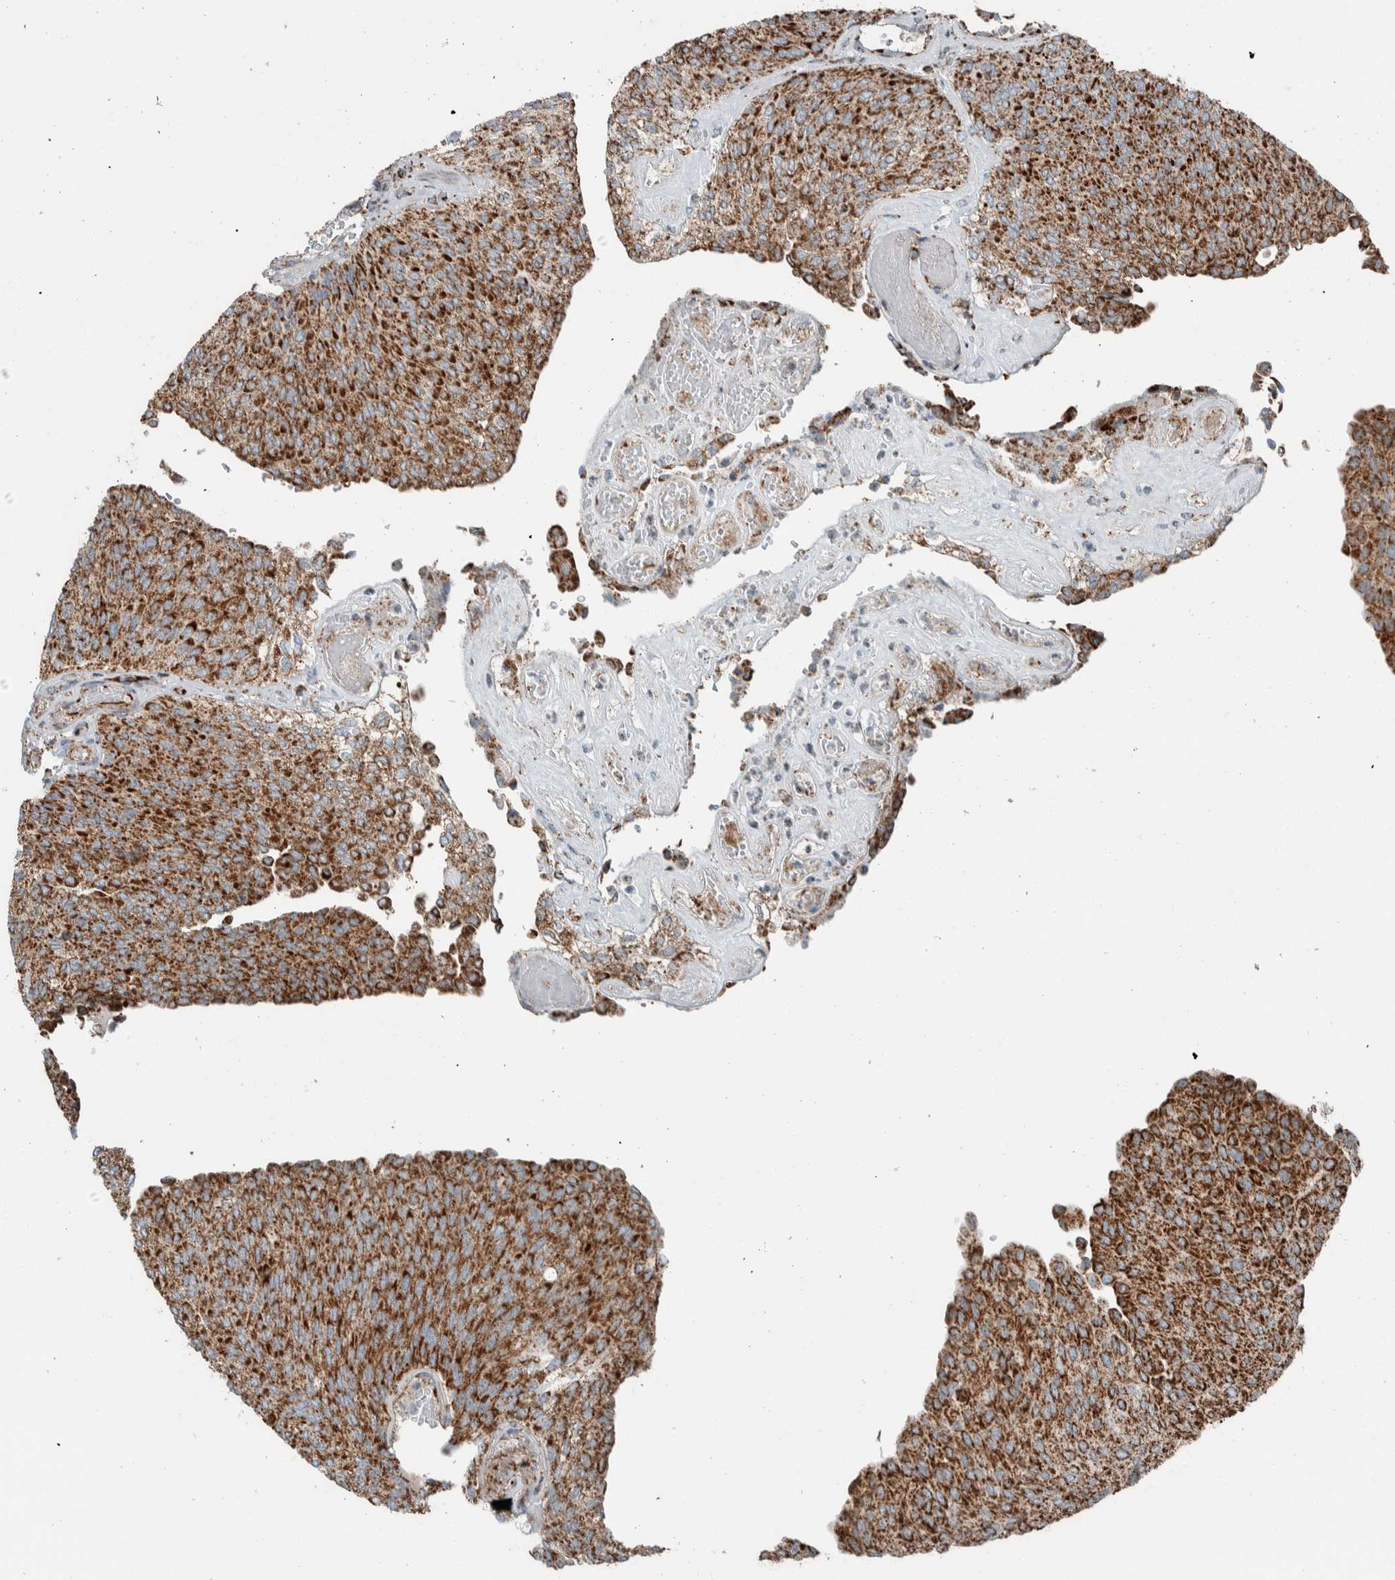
{"staining": {"intensity": "strong", "quantity": ">75%", "location": "cytoplasmic/membranous"}, "tissue": "urothelial cancer", "cell_type": "Tumor cells", "image_type": "cancer", "snomed": [{"axis": "morphology", "description": "Urothelial carcinoma, Low grade"}, {"axis": "topography", "description": "Urinary bladder"}], "caption": "A brown stain labels strong cytoplasmic/membranous expression of a protein in human low-grade urothelial carcinoma tumor cells. Immunohistochemistry (ihc) stains the protein of interest in brown and the nuclei are stained blue.", "gene": "CNTROB", "patient": {"sex": "female", "age": 79}}